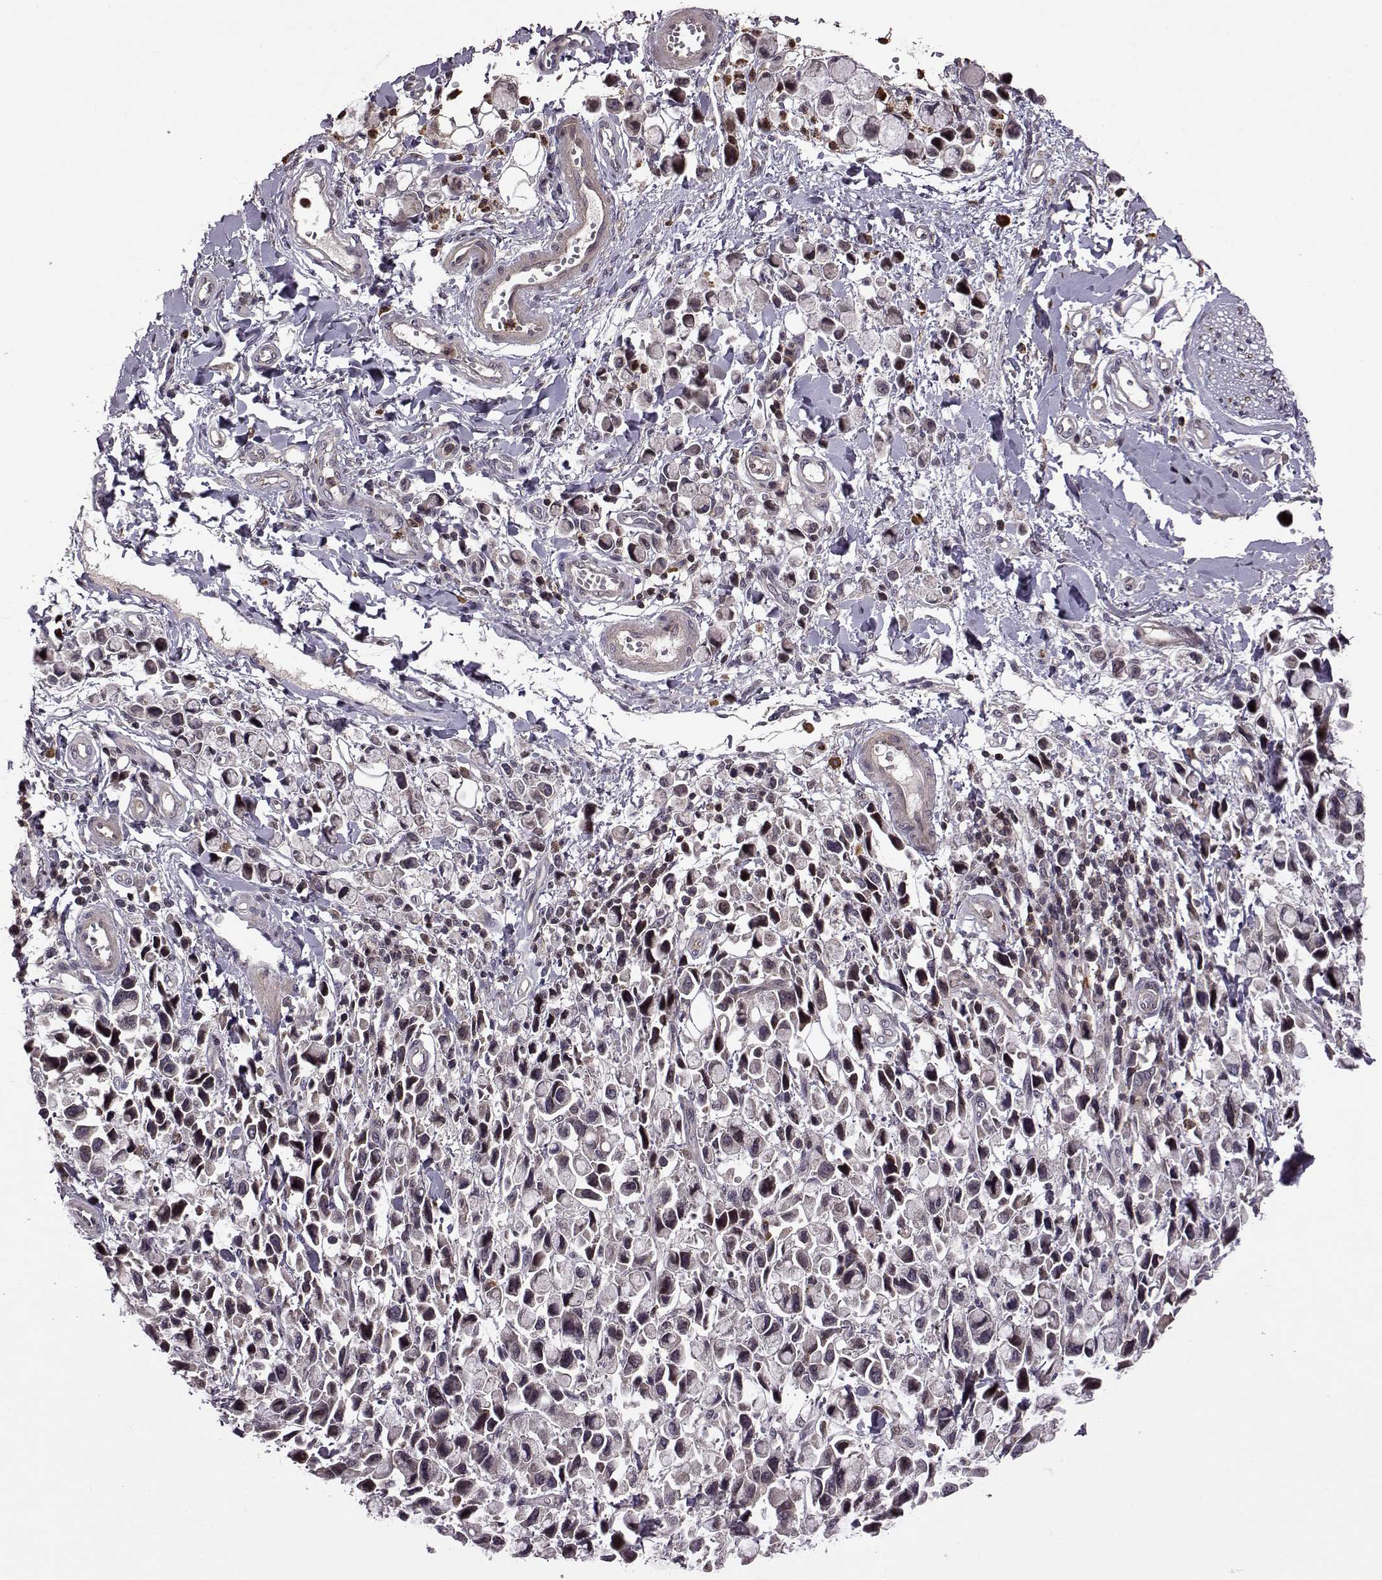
{"staining": {"intensity": "strong", "quantity": "<25%", "location": "cytoplasmic/membranous"}, "tissue": "stomach cancer", "cell_type": "Tumor cells", "image_type": "cancer", "snomed": [{"axis": "morphology", "description": "Adenocarcinoma, NOS"}, {"axis": "topography", "description": "Stomach"}], "caption": "Tumor cells reveal medium levels of strong cytoplasmic/membranous staining in about <25% of cells in adenocarcinoma (stomach).", "gene": "TRMU", "patient": {"sex": "female", "age": 81}}